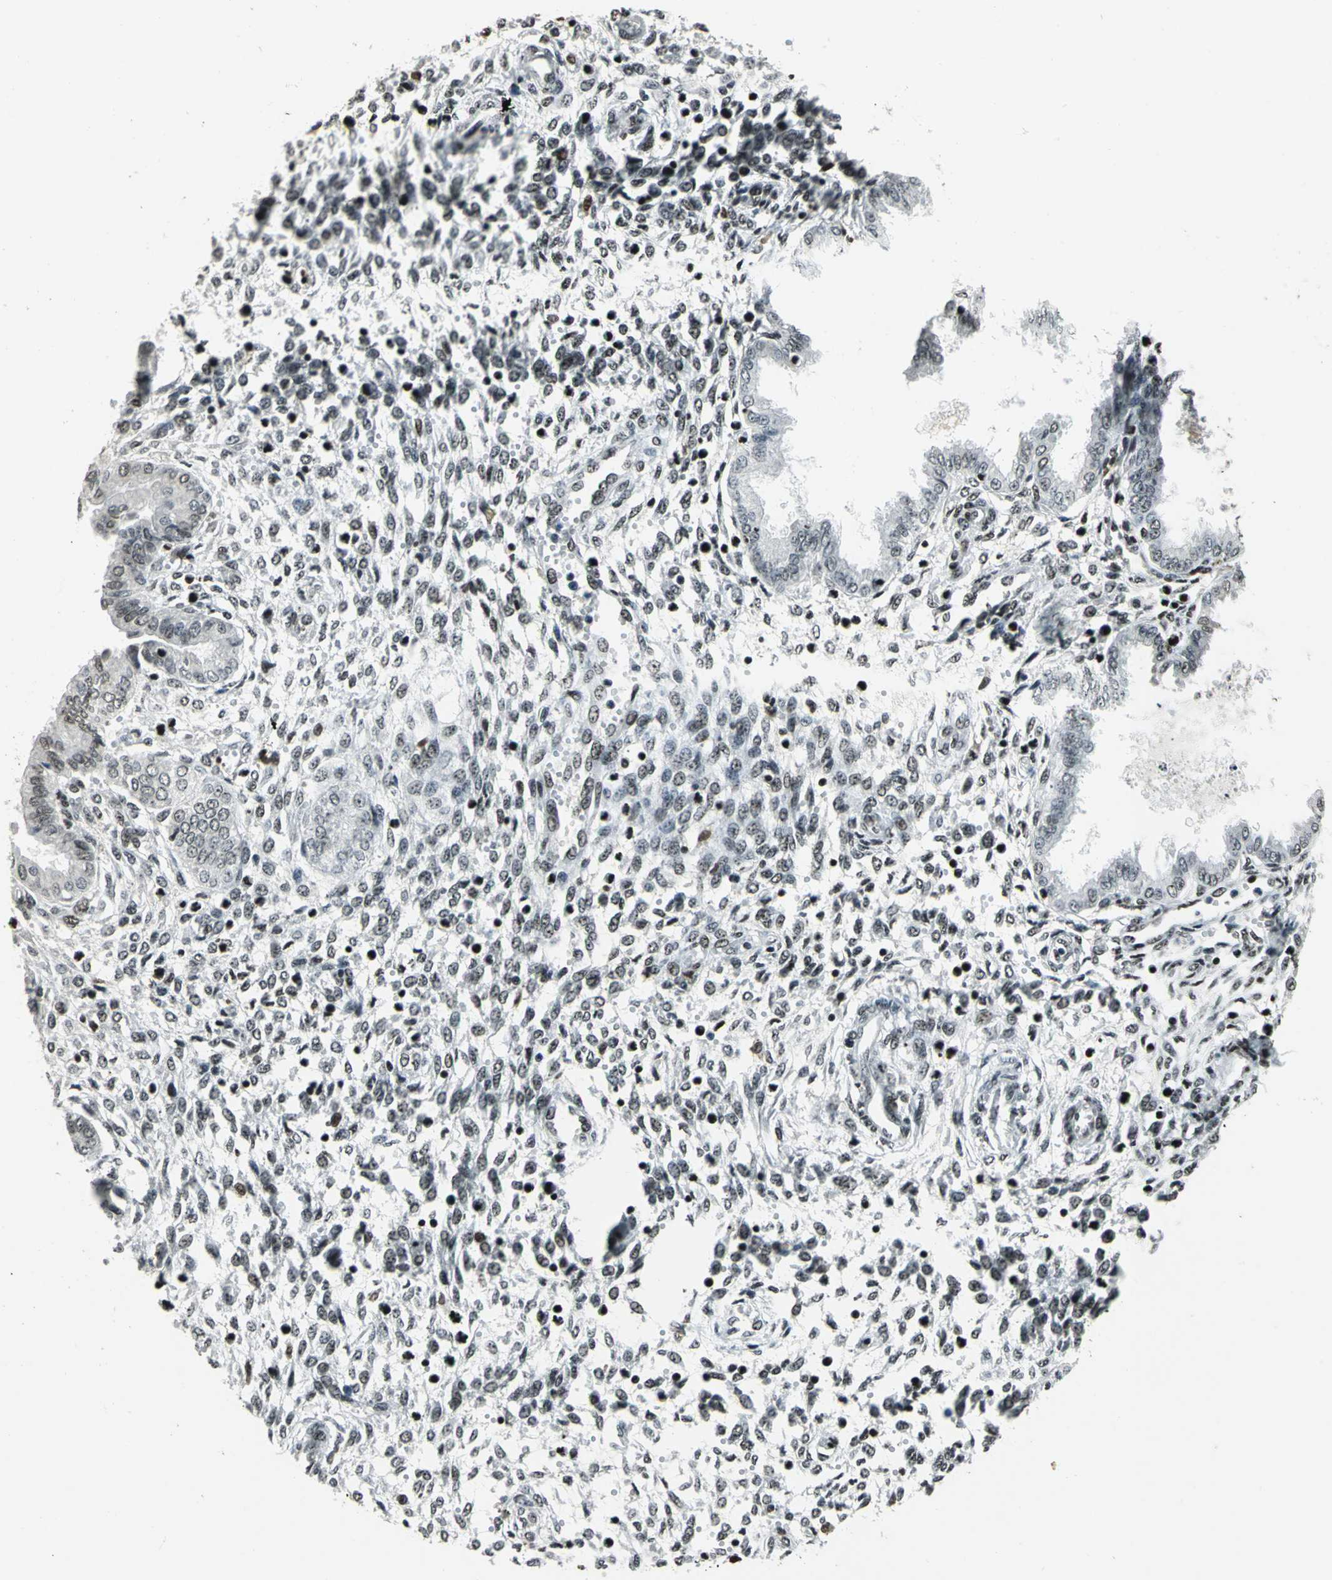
{"staining": {"intensity": "strong", "quantity": ">75%", "location": "nuclear"}, "tissue": "endometrium", "cell_type": "Cells in endometrial stroma", "image_type": "normal", "snomed": [{"axis": "morphology", "description": "Normal tissue, NOS"}, {"axis": "topography", "description": "Endometrium"}], "caption": "DAB immunohistochemical staining of normal human endometrium exhibits strong nuclear protein expression in about >75% of cells in endometrial stroma.", "gene": "UBTF", "patient": {"sex": "female", "age": 33}}